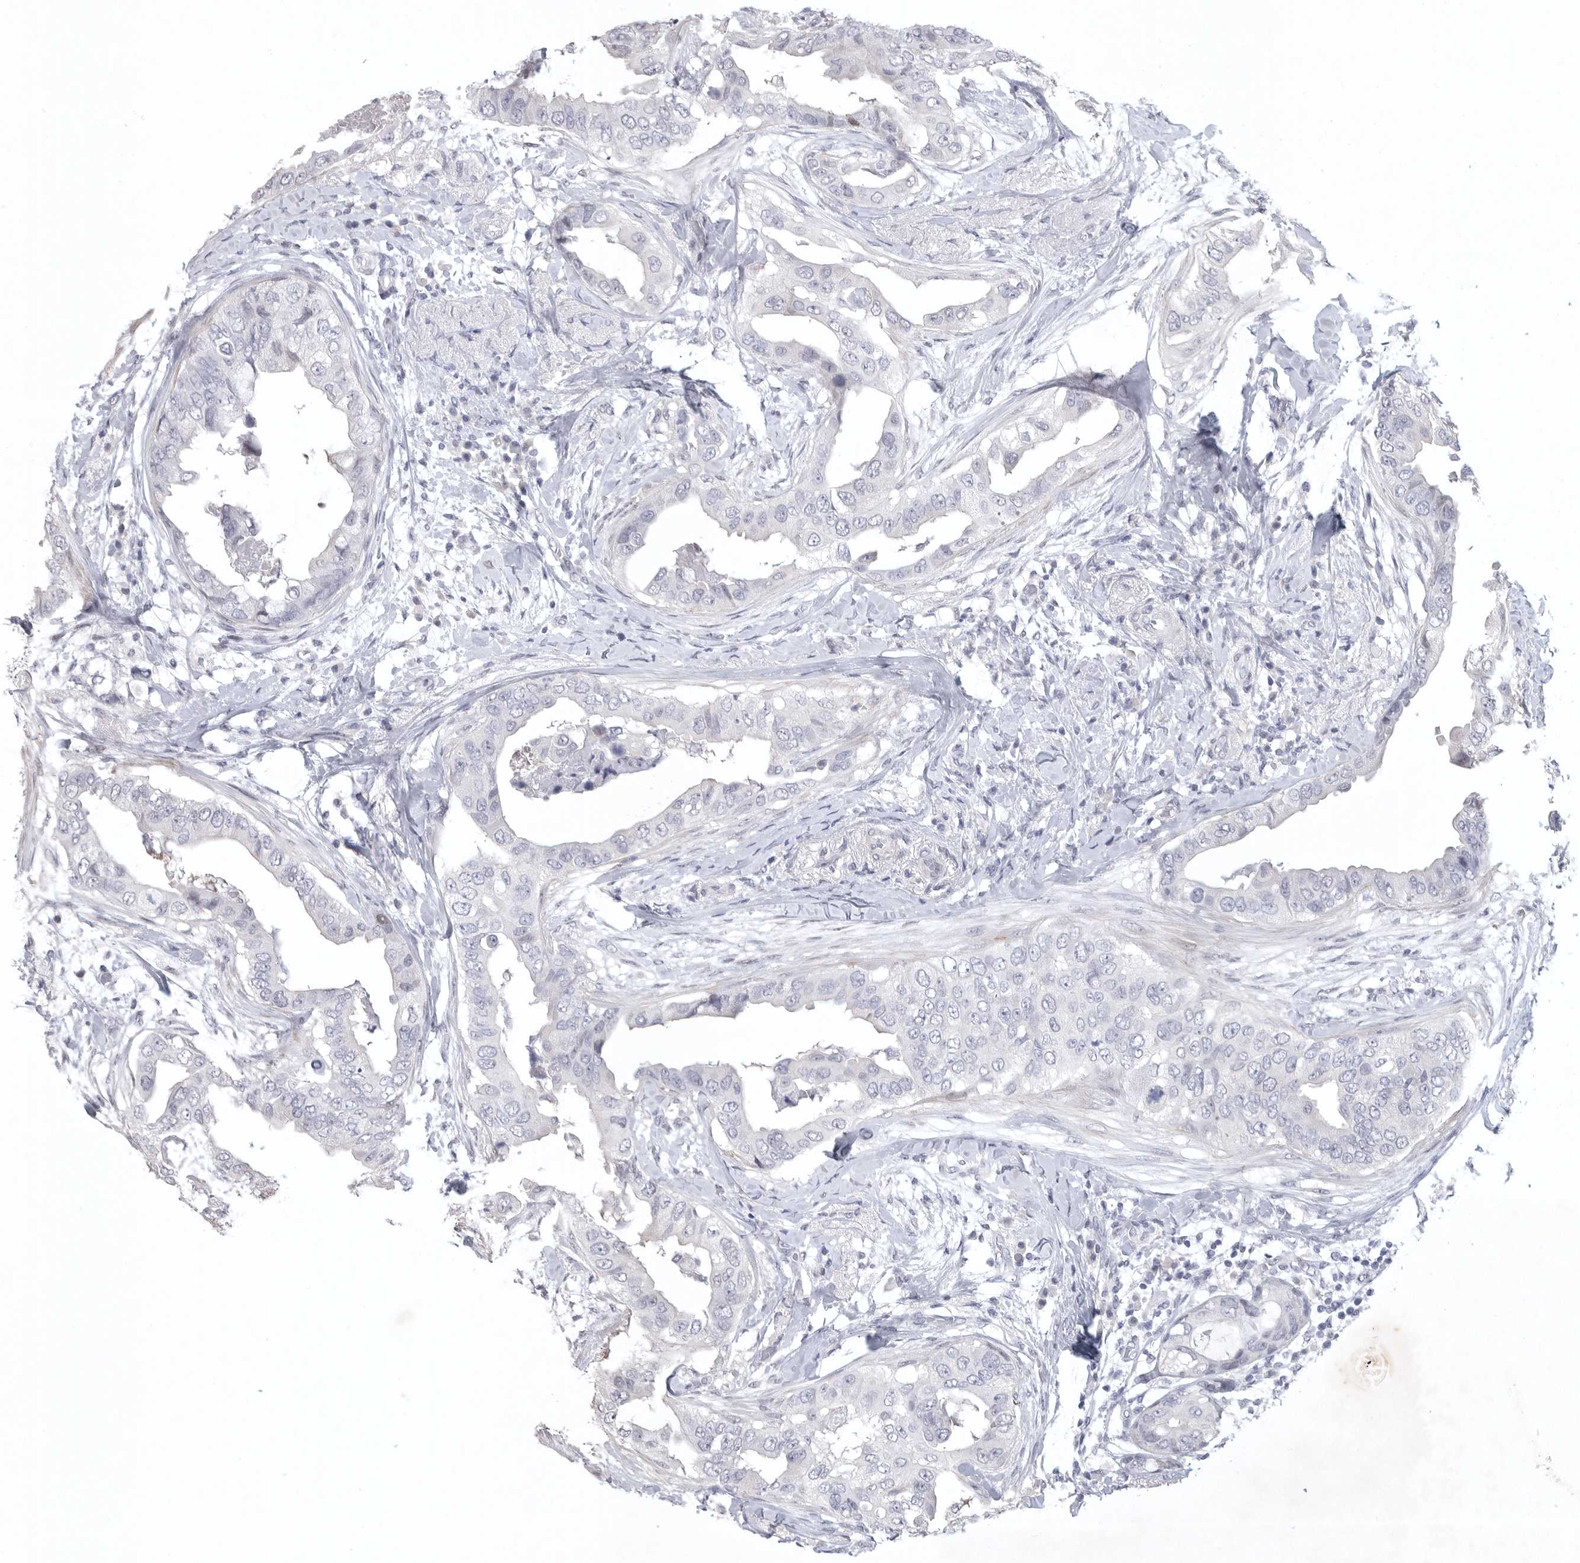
{"staining": {"intensity": "negative", "quantity": "none", "location": "none"}, "tissue": "breast cancer", "cell_type": "Tumor cells", "image_type": "cancer", "snomed": [{"axis": "morphology", "description": "Duct carcinoma"}, {"axis": "topography", "description": "Breast"}], "caption": "The histopathology image exhibits no staining of tumor cells in breast cancer (intraductal carcinoma).", "gene": "TNR", "patient": {"sex": "female", "age": 40}}